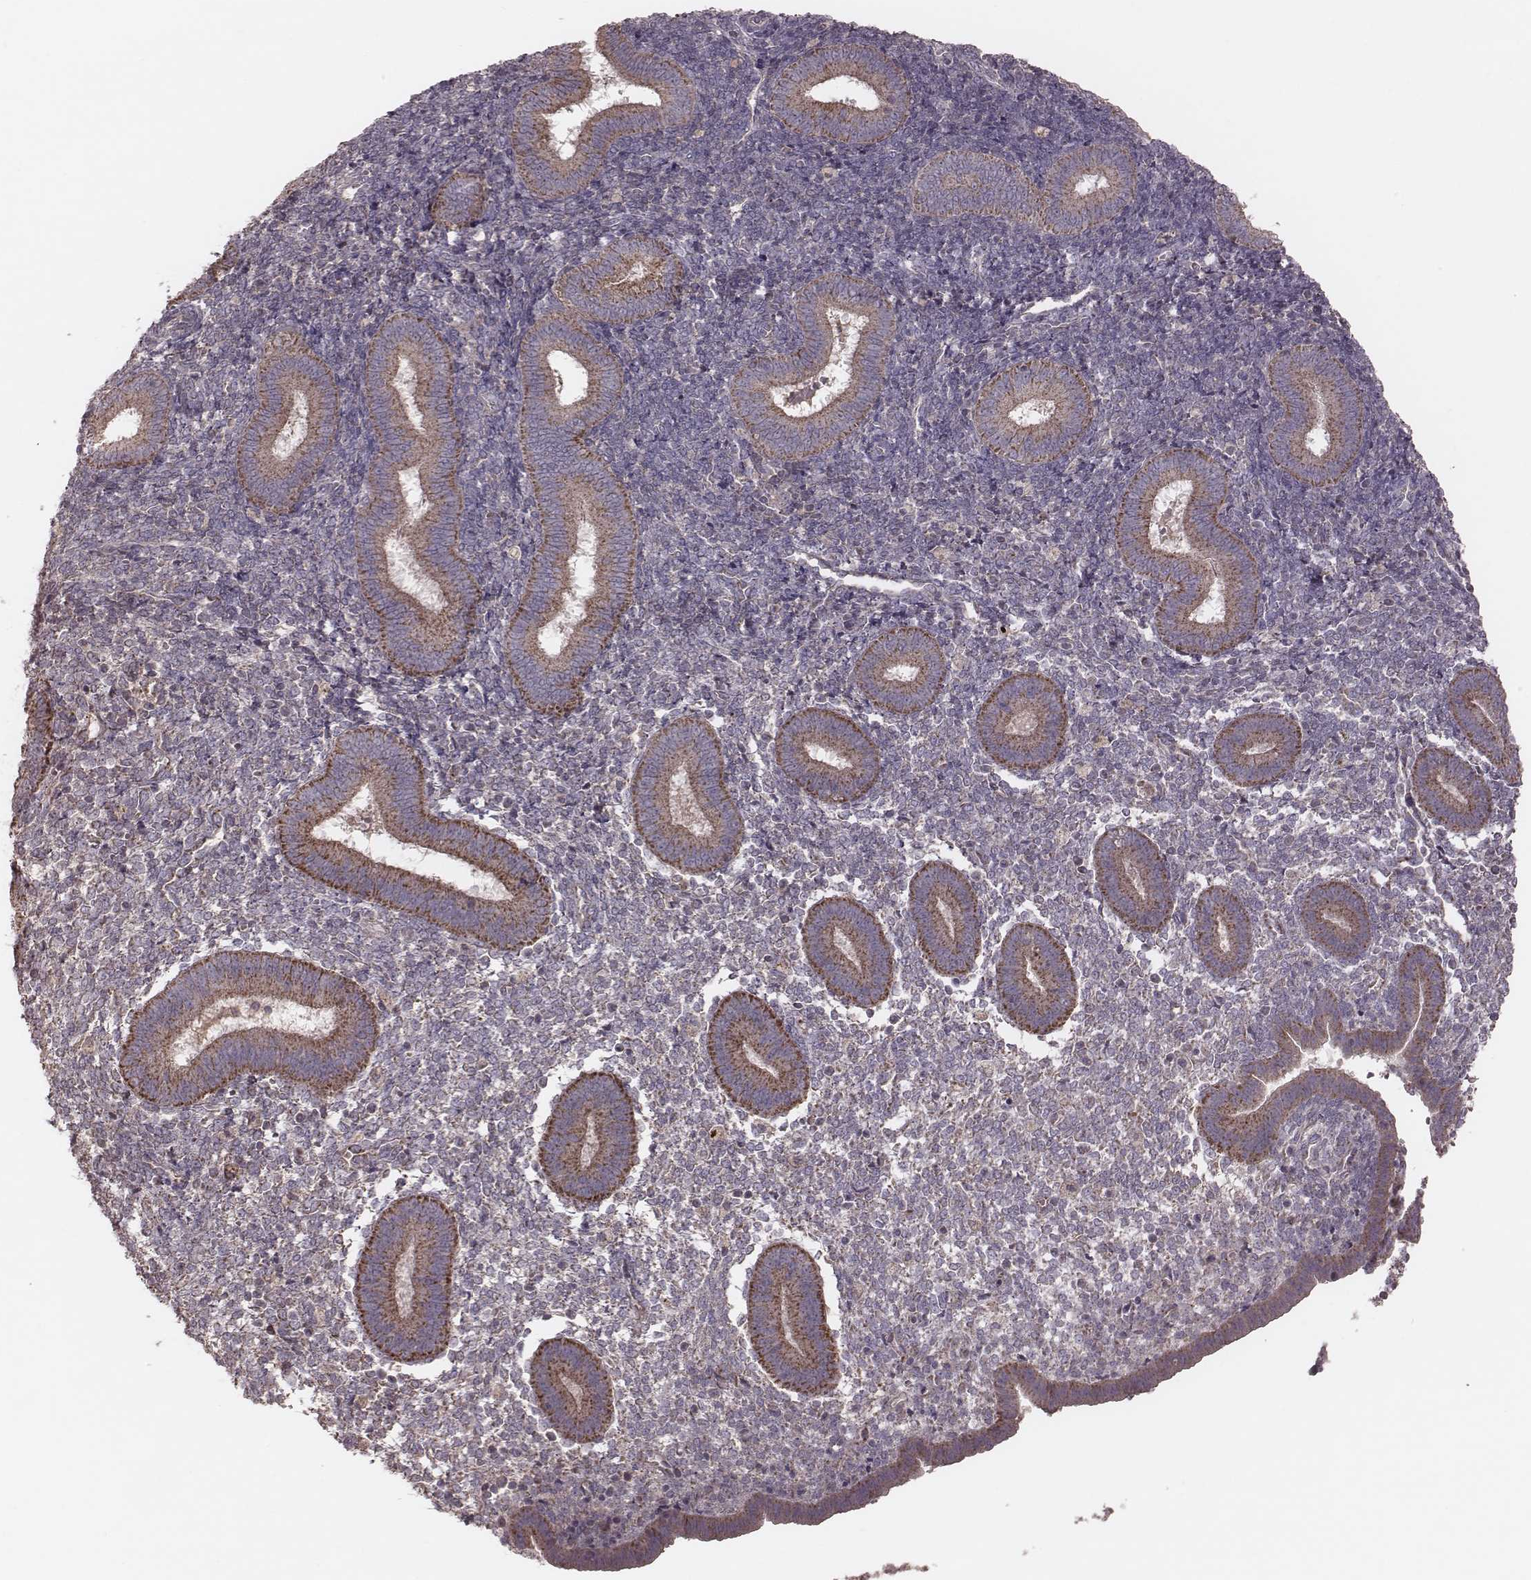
{"staining": {"intensity": "negative", "quantity": "none", "location": "none"}, "tissue": "endometrium", "cell_type": "Cells in endometrial stroma", "image_type": "normal", "snomed": [{"axis": "morphology", "description": "Normal tissue, NOS"}, {"axis": "topography", "description": "Endometrium"}], "caption": "Human endometrium stained for a protein using immunohistochemistry demonstrates no staining in cells in endometrial stroma.", "gene": "MRPS27", "patient": {"sex": "female", "age": 25}}